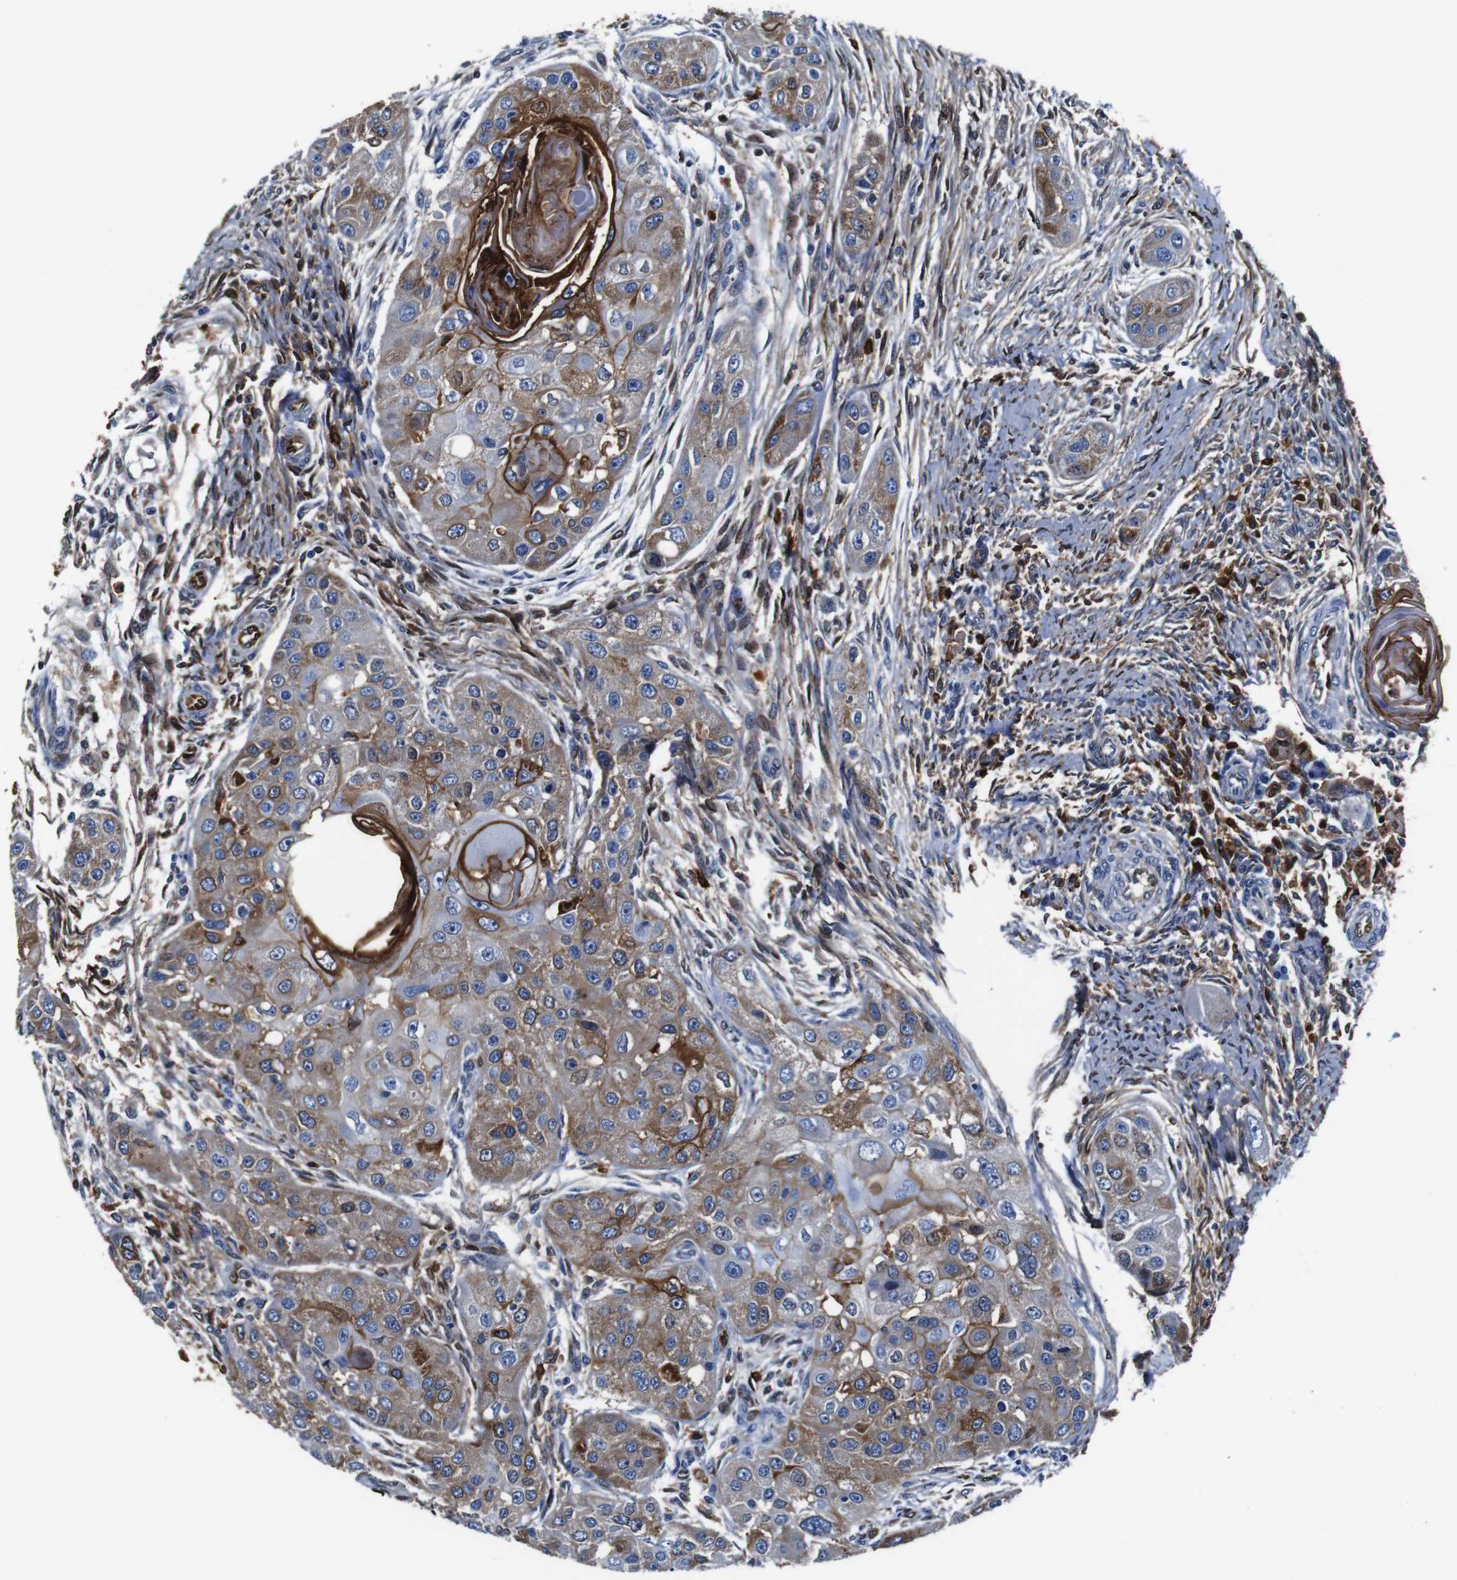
{"staining": {"intensity": "moderate", "quantity": ">75%", "location": "cytoplasmic/membranous"}, "tissue": "head and neck cancer", "cell_type": "Tumor cells", "image_type": "cancer", "snomed": [{"axis": "morphology", "description": "Normal tissue, NOS"}, {"axis": "morphology", "description": "Squamous cell carcinoma, NOS"}, {"axis": "topography", "description": "Skeletal muscle"}, {"axis": "topography", "description": "Head-Neck"}], "caption": "A histopathology image of human head and neck cancer (squamous cell carcinoma) stained for a protein demonstrates moderate cytoplasmic/membranous brown staining in tumor cells. (IHC, brightfield microscopy, high magnification).", "gene": "ANXA1", "patient": {"sex": "male", "age": 51}}